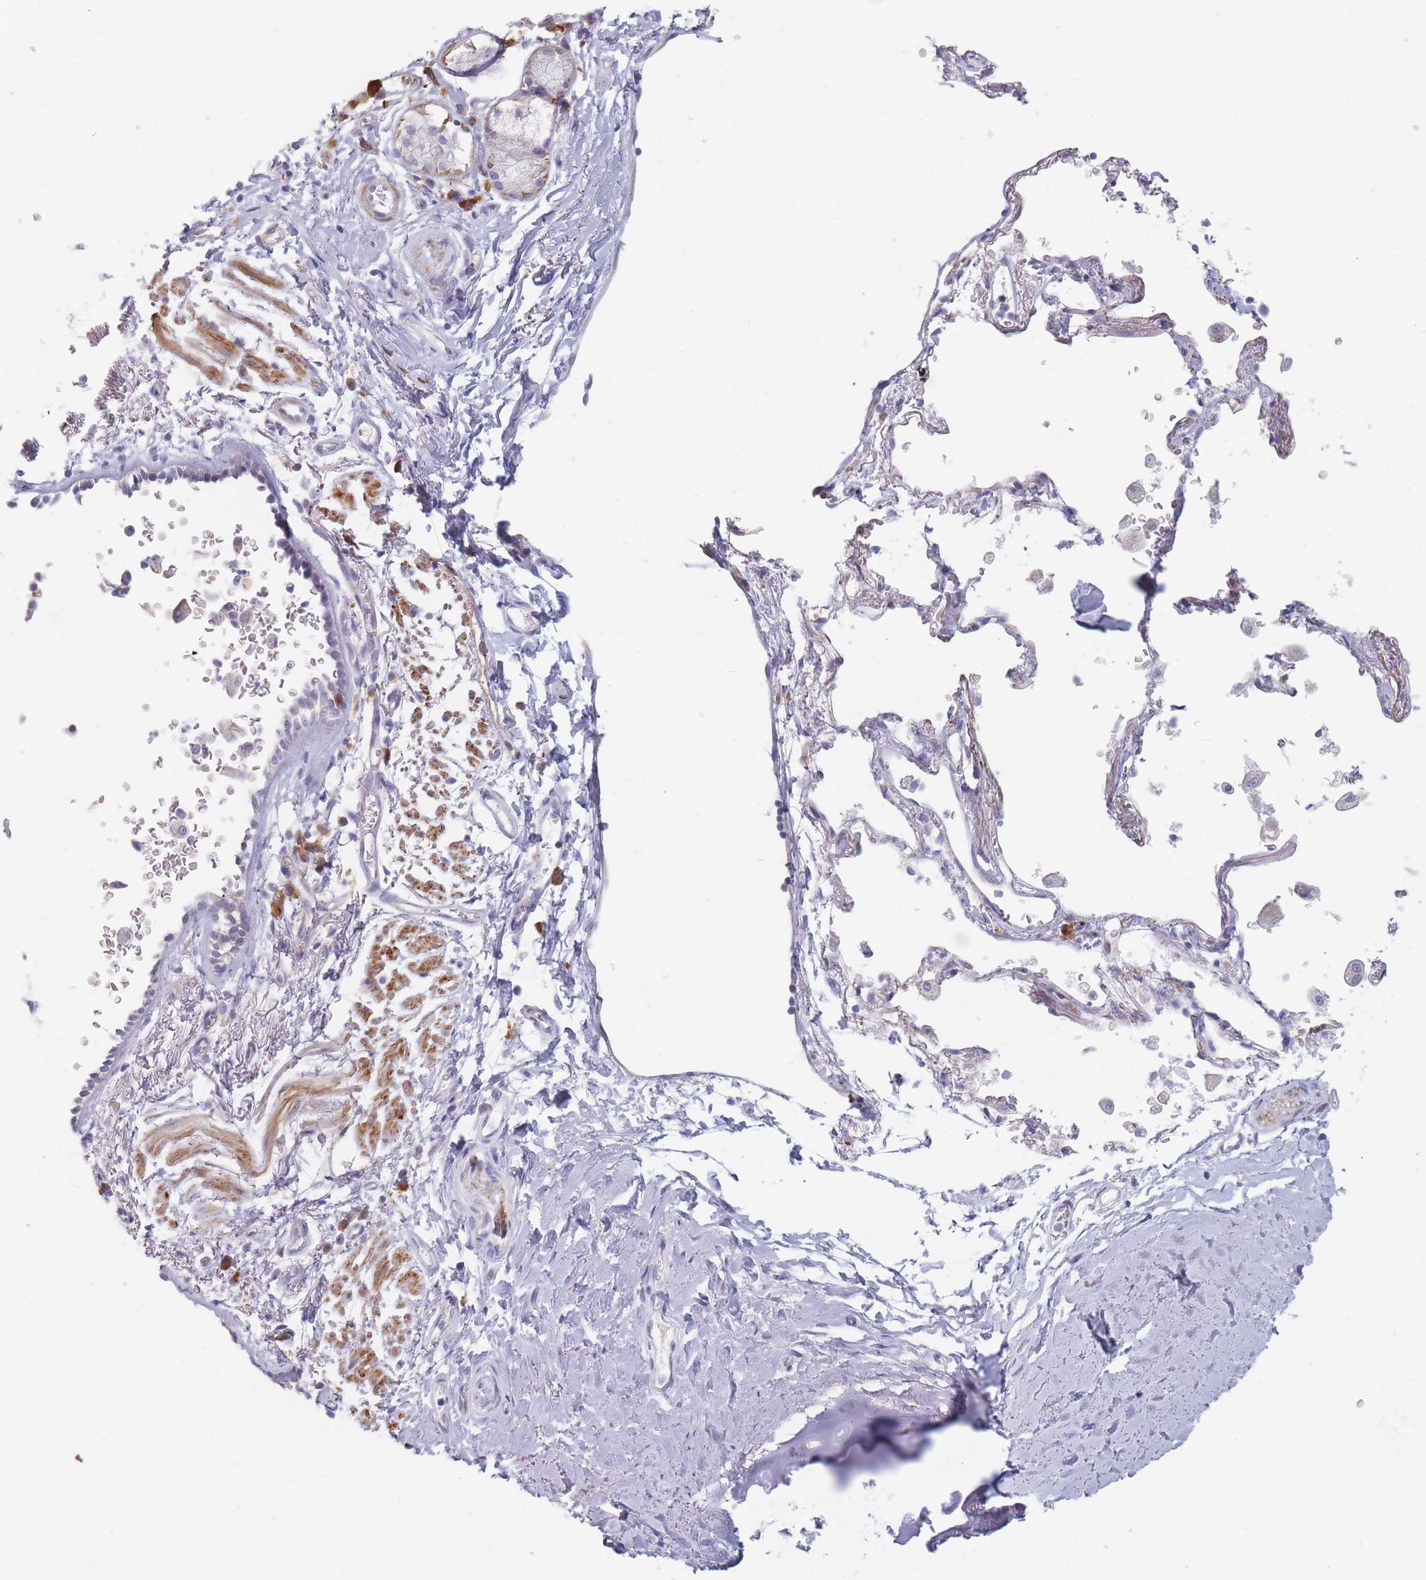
{"staining": {"intensity": "negative", "quantity": "none", "location": "none"}, "tissue": "adipose tissue", "cell_type": "Adipocytes", "image_type": "normal", "snomed": [{"axis": "morphology", "description": "Normal tissue, NOS"}, {"axis": "topography", "description": "Cartilage tissue"}], "caption": "Adipocytes show no significant protein positivity in normal adipose tissue. (Brightfield microscopy of DAB (3,3'-diaminobenzidine) immunohistochemistry at high magnification).", "gene": "ERBIN", "patient": {"sex": "male", "age": 73}}